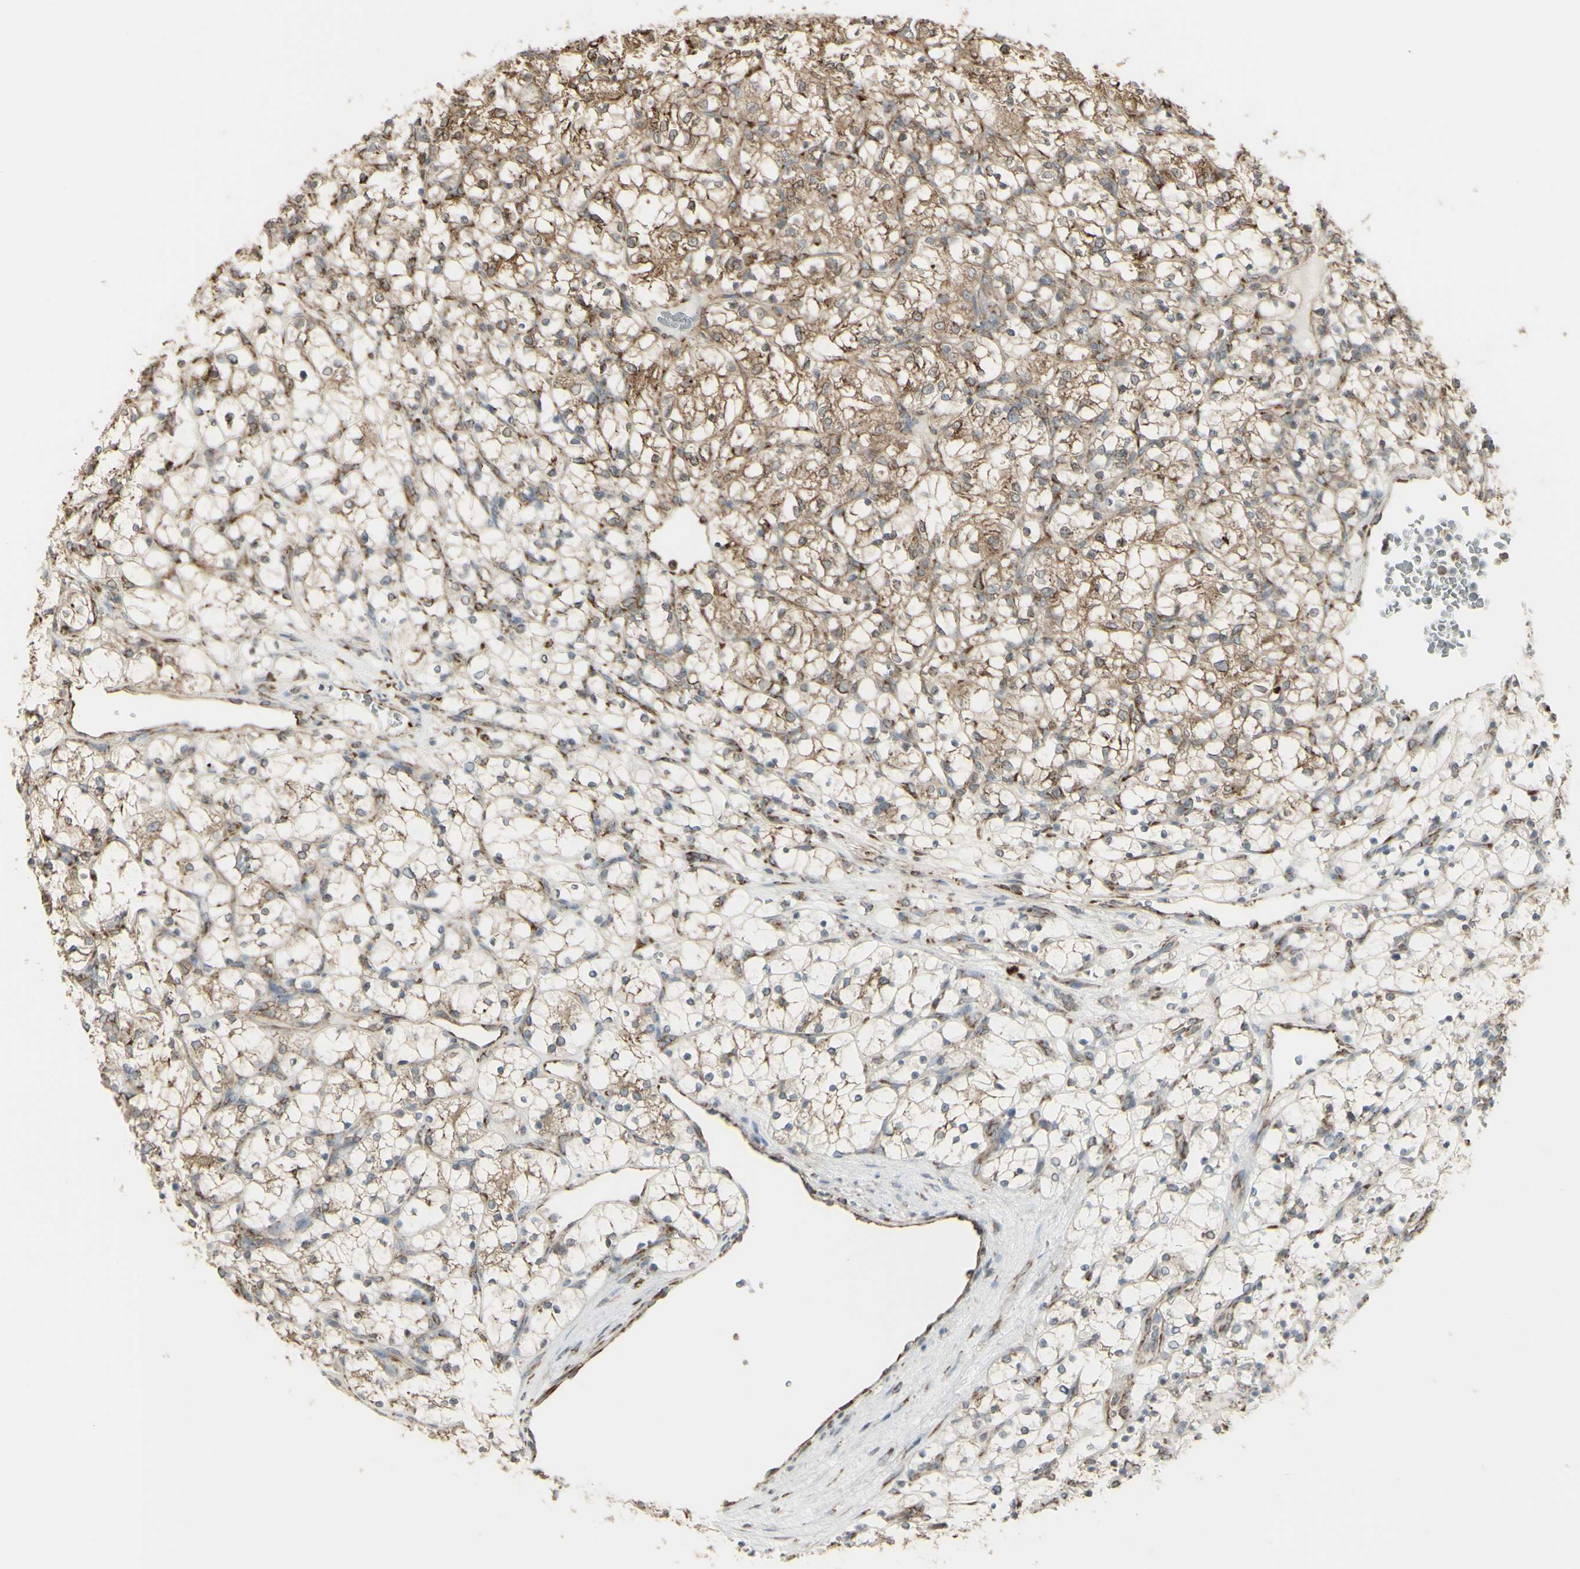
{"staining": {"intensity": "weak", "quantity": ">75%", "location": "cytoplasmic/membranous"}, "tissue": "renal cancer", "cell_type": "Tumor cells", "image_type": "cancer", "snomed": [{"axis": "morphology", "description": "Adenocarcinoma, NOS"}, {"axis": "topography", "description": "Kidney"}], "caption": "Tumor cells display weak cytoplasmic/membranous positivity in approximately >75% of cells in renal cancer (adenocarcinoma).", "gene": "EEF1B2", "patient": {"sex": "female", "age": 69}}